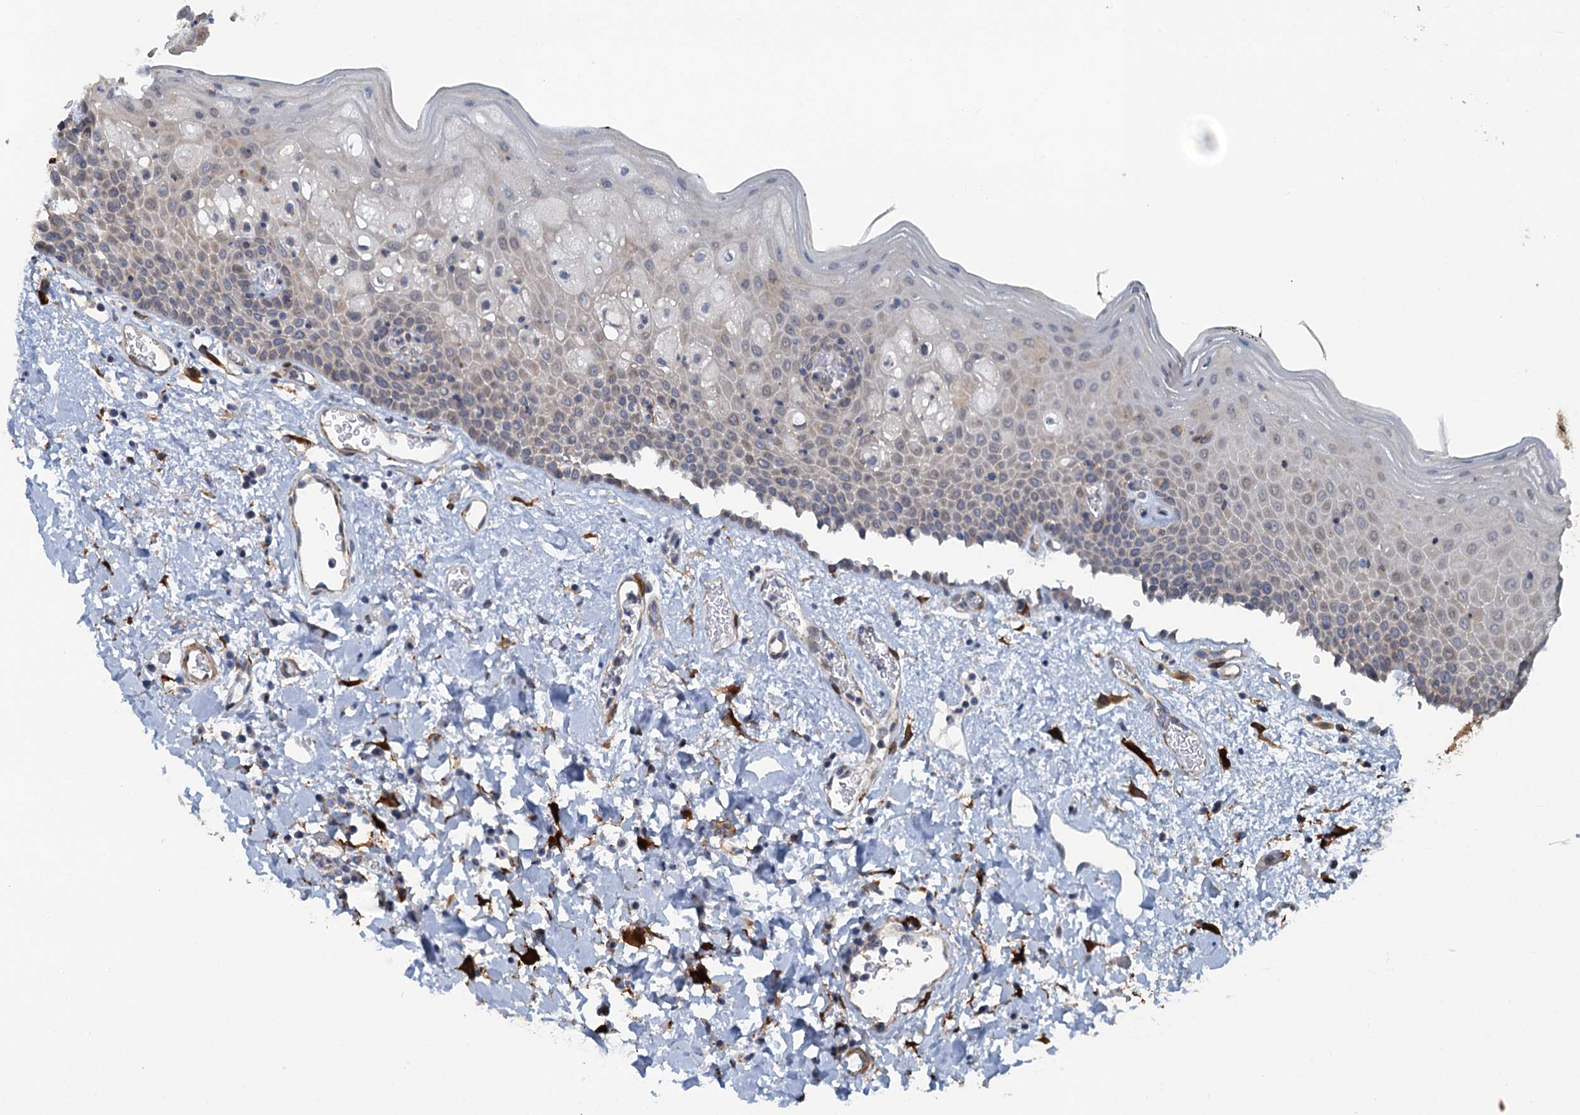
{"staining": {"intensity": "weak", "quantity": "<25%", "location": "cytoplasmic/membranous"}, "tissue": "oral mucosa", "cell_type": "Squamous epithelial cells", "image_type": "normal", "snomed": [{"axis": "morphology", "description": "Normal tissue, NOS"}, {"axis": "topography", "description": "Oral tissue"}], "caption": "This is a histopathology image of immunohistochemistry (IHC) staining of unremarkable oral mucosa, which shows no staining in squamous epithelial cells. The staining was performed using DAB to visualize the protein expression in brown, while the nuclei were stained in blue with hematoxylin (Magnification: 20x).", "gene": "POGLUT3", "patient": {"sex": "male", "age": 74}}